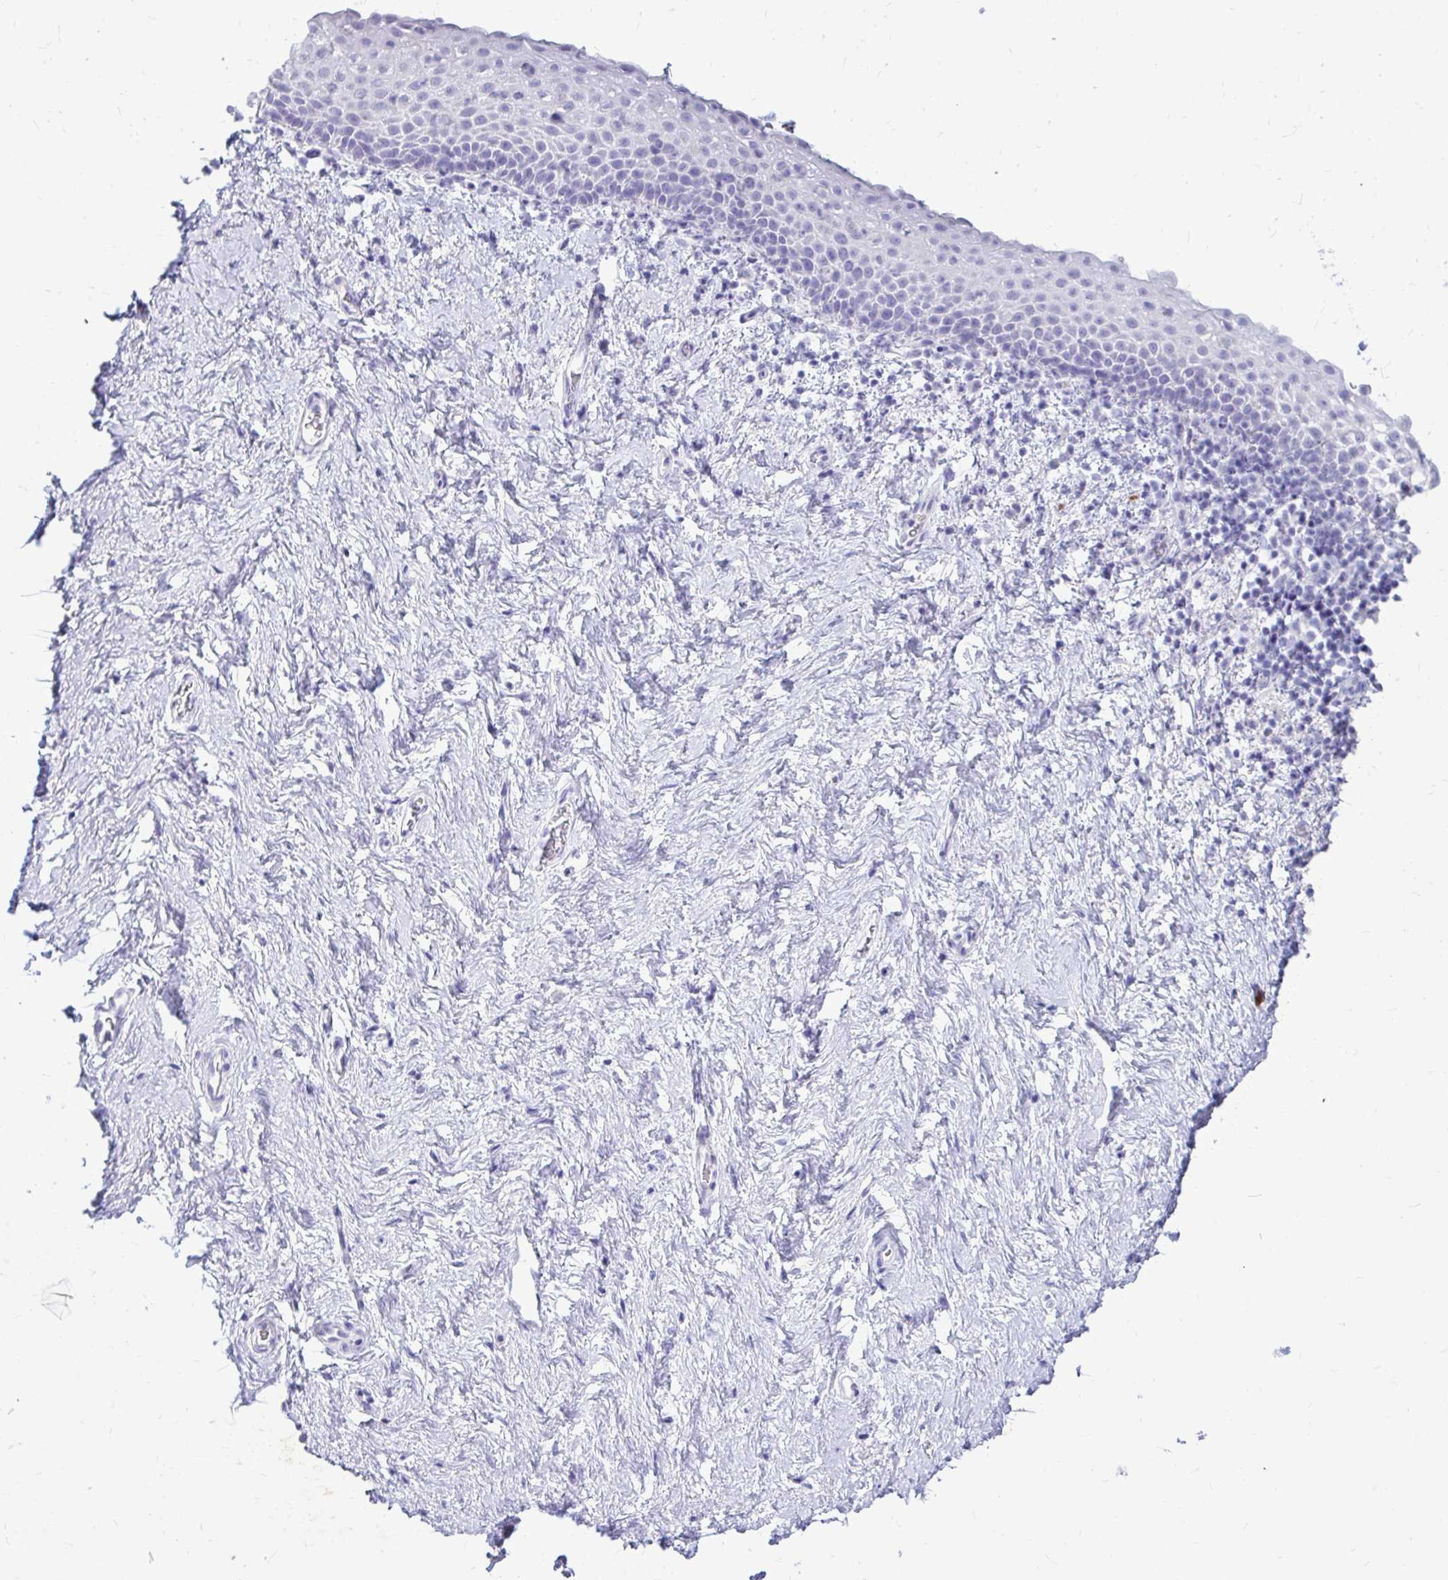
{"staining": {"intensity": "negative", "quantity": "none", "location": "none"}, "tissue": "vagina", "cell_type": "Squamous epithelial cells", "image_type": "normal", "snomed": [{"axis": "morphology", "description": "Normal tissue, NOS"}, {"axis": "topography", "description": "Vagina"}], "caption": "Unremarkable vagina was stained to show a protein in brown. There is no significant expression in squamous epithelial cells. (DAB IHC with hematoxylin counter stain).", "gene": "NANOGNB", "patient": {"sex": "female", "age": 61}}